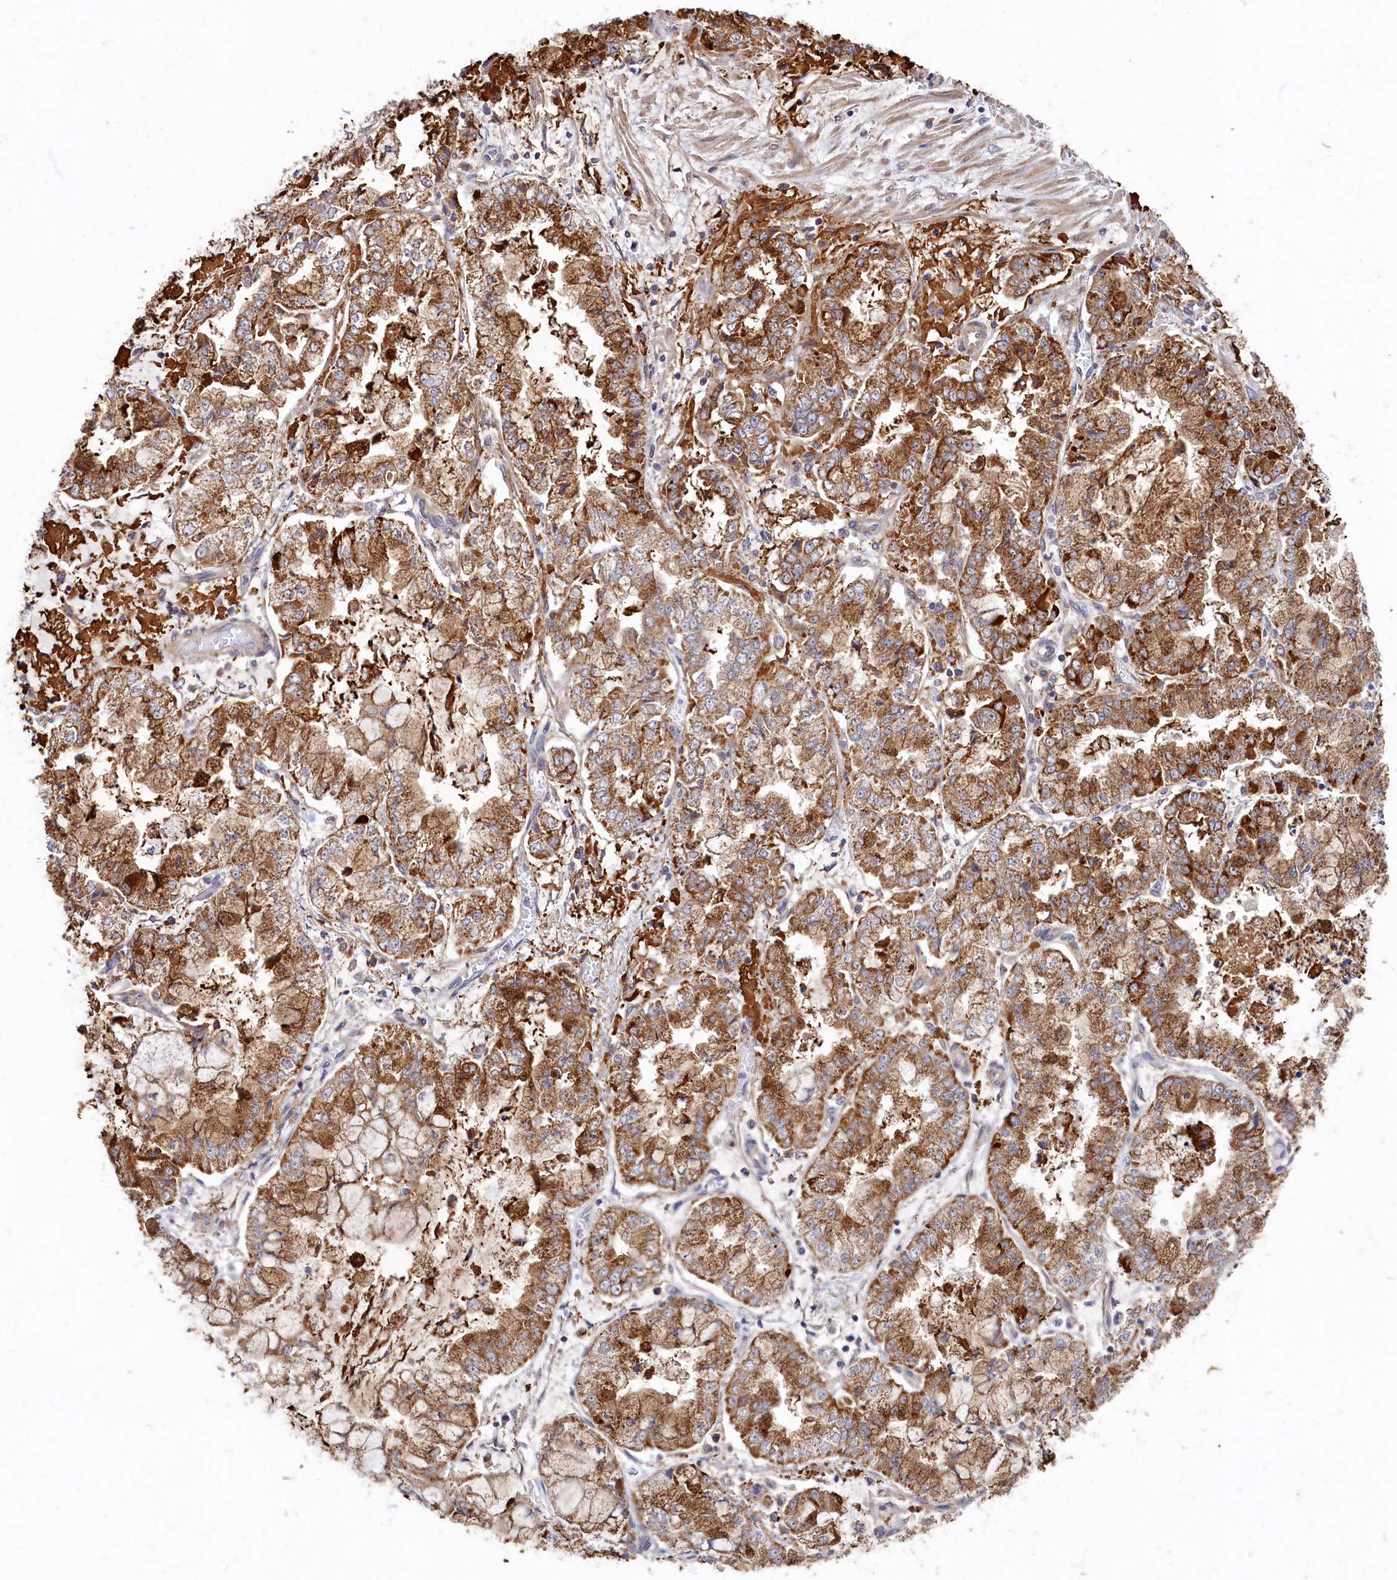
{"staining": {"intensity": "strong", "quantity": ">75%", "location": "cytoplasmic/membranous"}, "tissue": "stomach cancer", "cell_type": "Tumor cells", "image_type": "cancer", "snomed": [{"axis": "morphology", "description": "Adenocarcinoma, NOS"}, {"axis": "topography", "description": "Stomach"}], "caption": "Immunohistochemical staining of stomach cancer (adenocarcinoma) exhibits high levels of strong cytoplasmic/membranous protein expression in about >75% of tumor cells.", "gene": "WDR59", "patient": {"sex": "male", "age": 76}}